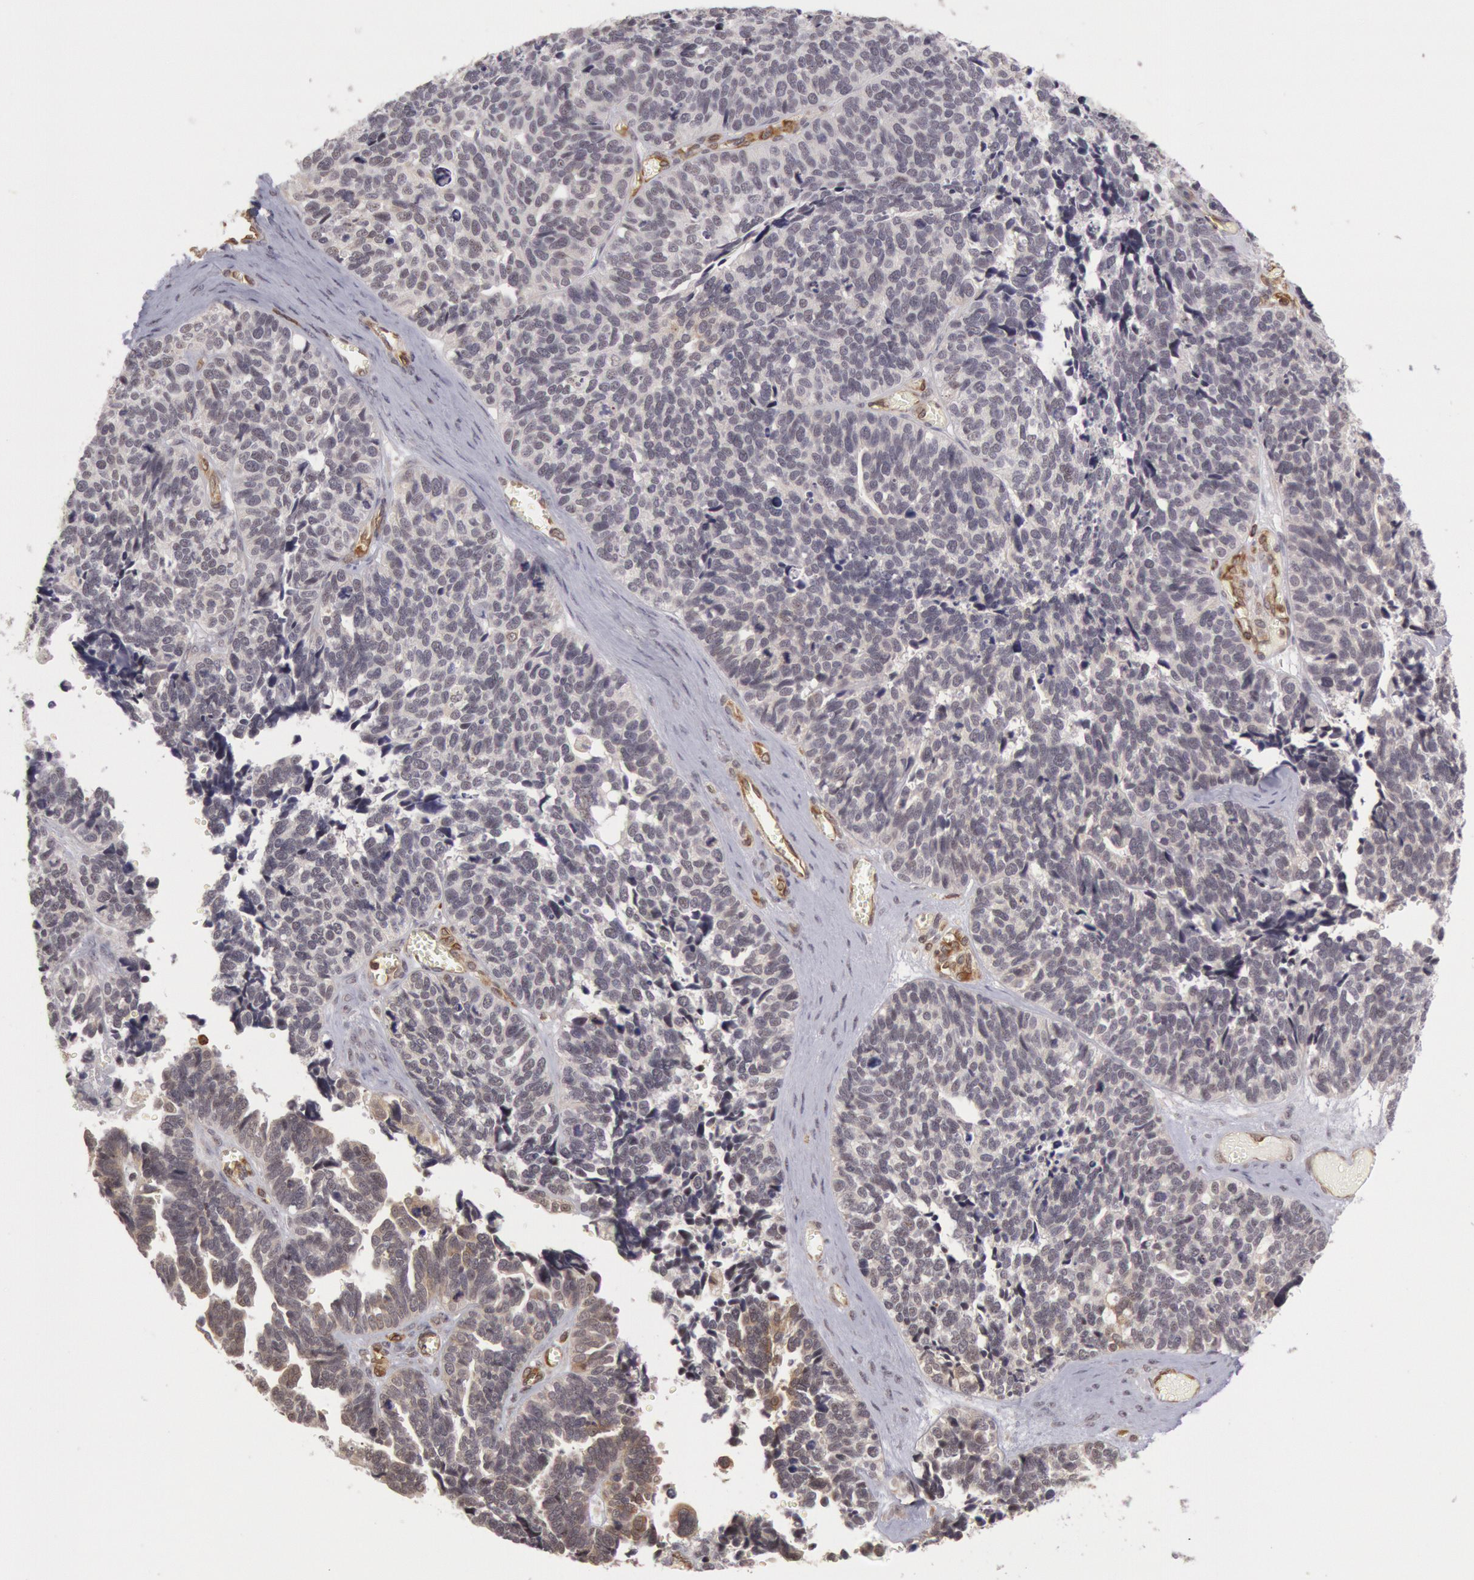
{"staining": {"intensity": "negative", "quantity": "none", "location": "none"}, "tissue": "ovarian cancer", "cell_type": "Tumor cells", "image_type": "cancer", "snomed": [{"axis": "morphology", "description": "Cystadenocarcinoma, serous, NOS"}, {"axis": "topography", "description": "Ovary"}], "caption": "IHC histopathology image of neoplastic tissue: ovarian cancer (serous cystadenocarcinoma) stained with DAB (3,3'-diaminobenzidine) reveals no significant protein positivity in tumor cells.", "gene": "TAP2", "patient": {"sex": "female", "age": 77}}